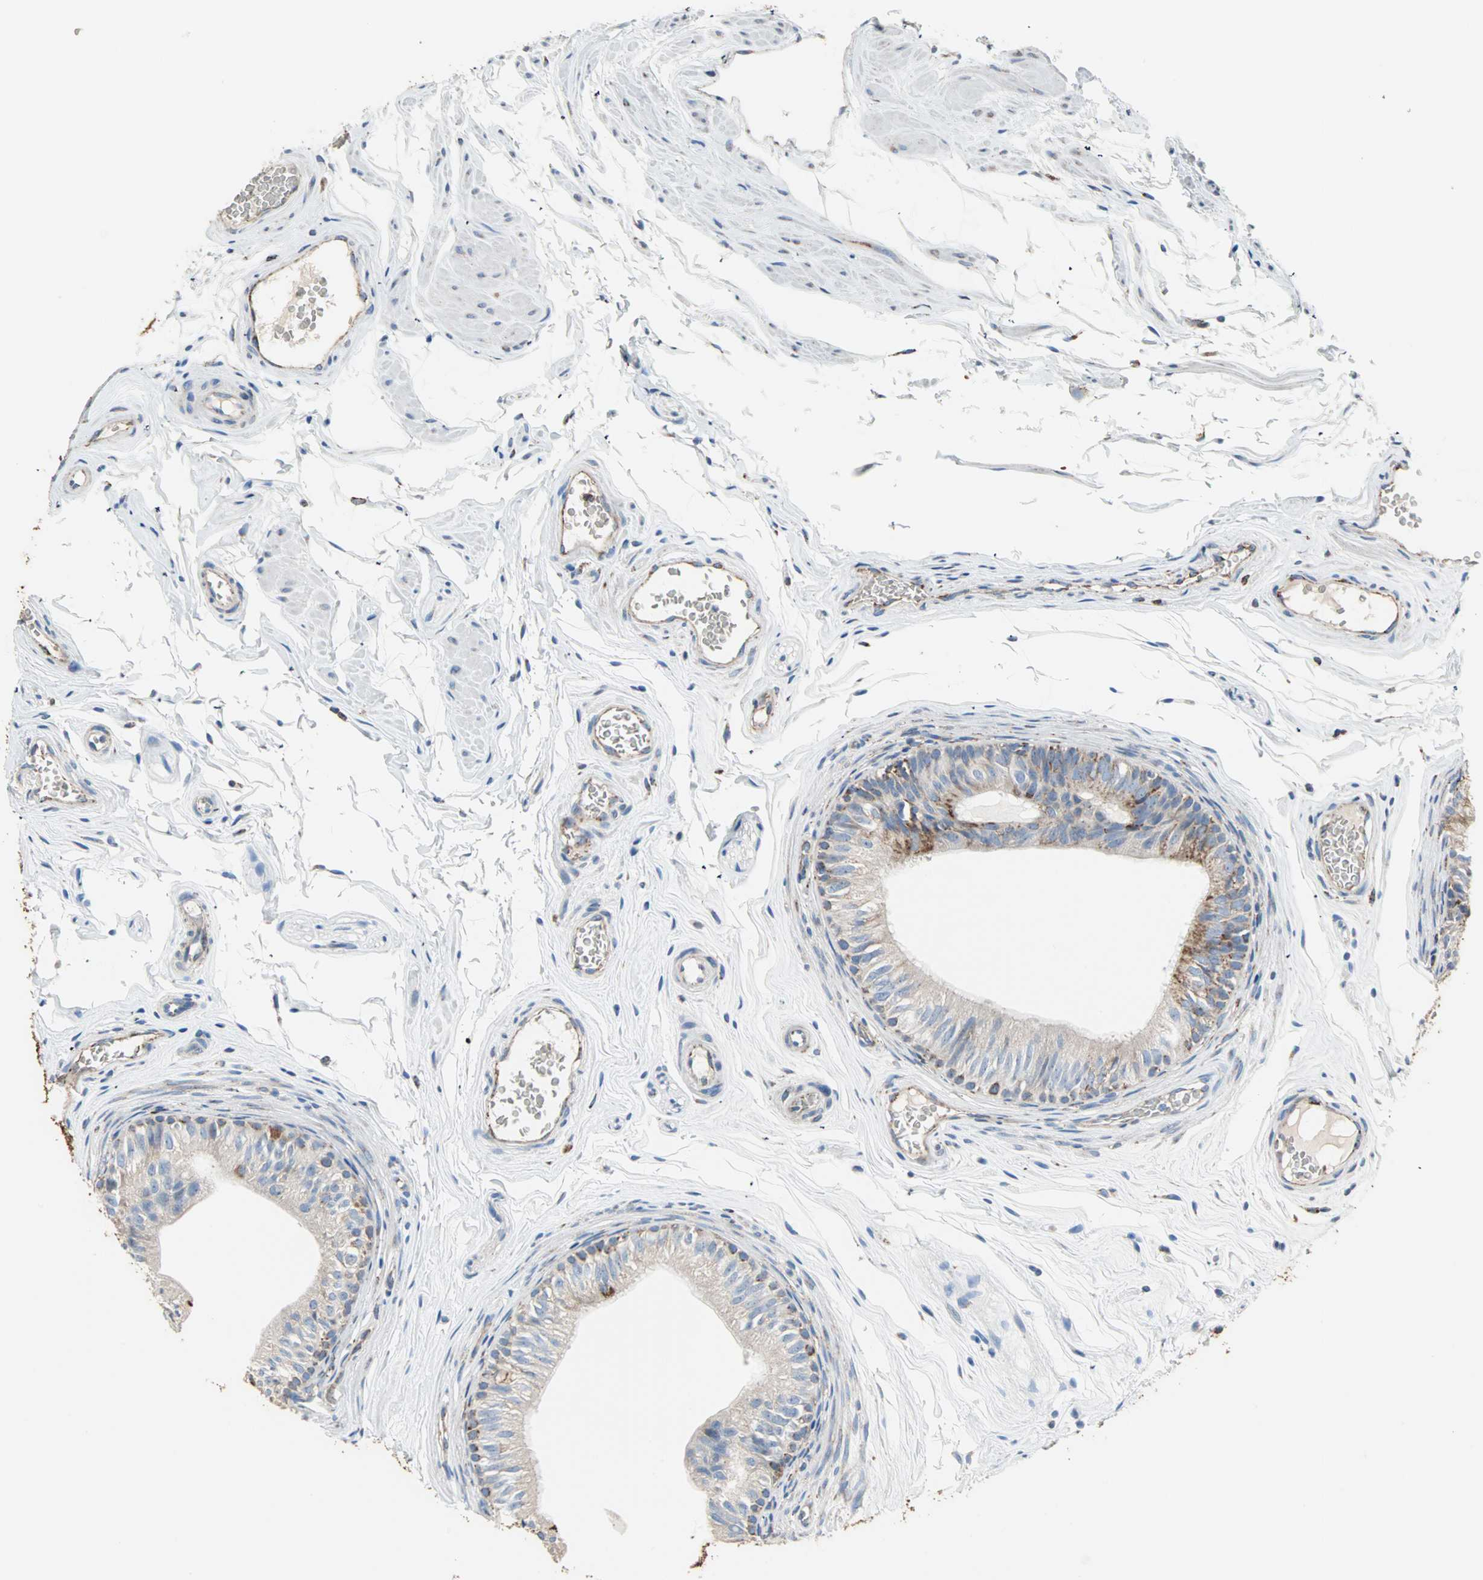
{"staining": {"intensity": "moderate", "quantity": "<25%", "location": "cytoplasmic/membranous"}, "tissue": "epididymis", "cell_type": "Glandular cells", "image_type": "normal", "snomed": [{"axis": "morphology", "description": "Normal tissue, NOS"}, {"axis": "topography", "description": "Testis"}, {"axis": "topography", "description": "Epididymis"}], "caption": "Protein staining shows moderate cytoplasmic/membranous staining in about <25% of glandular cells in normal epididymis.", "gene": "TST", "patient": {"sex": "male", "age": 36}}